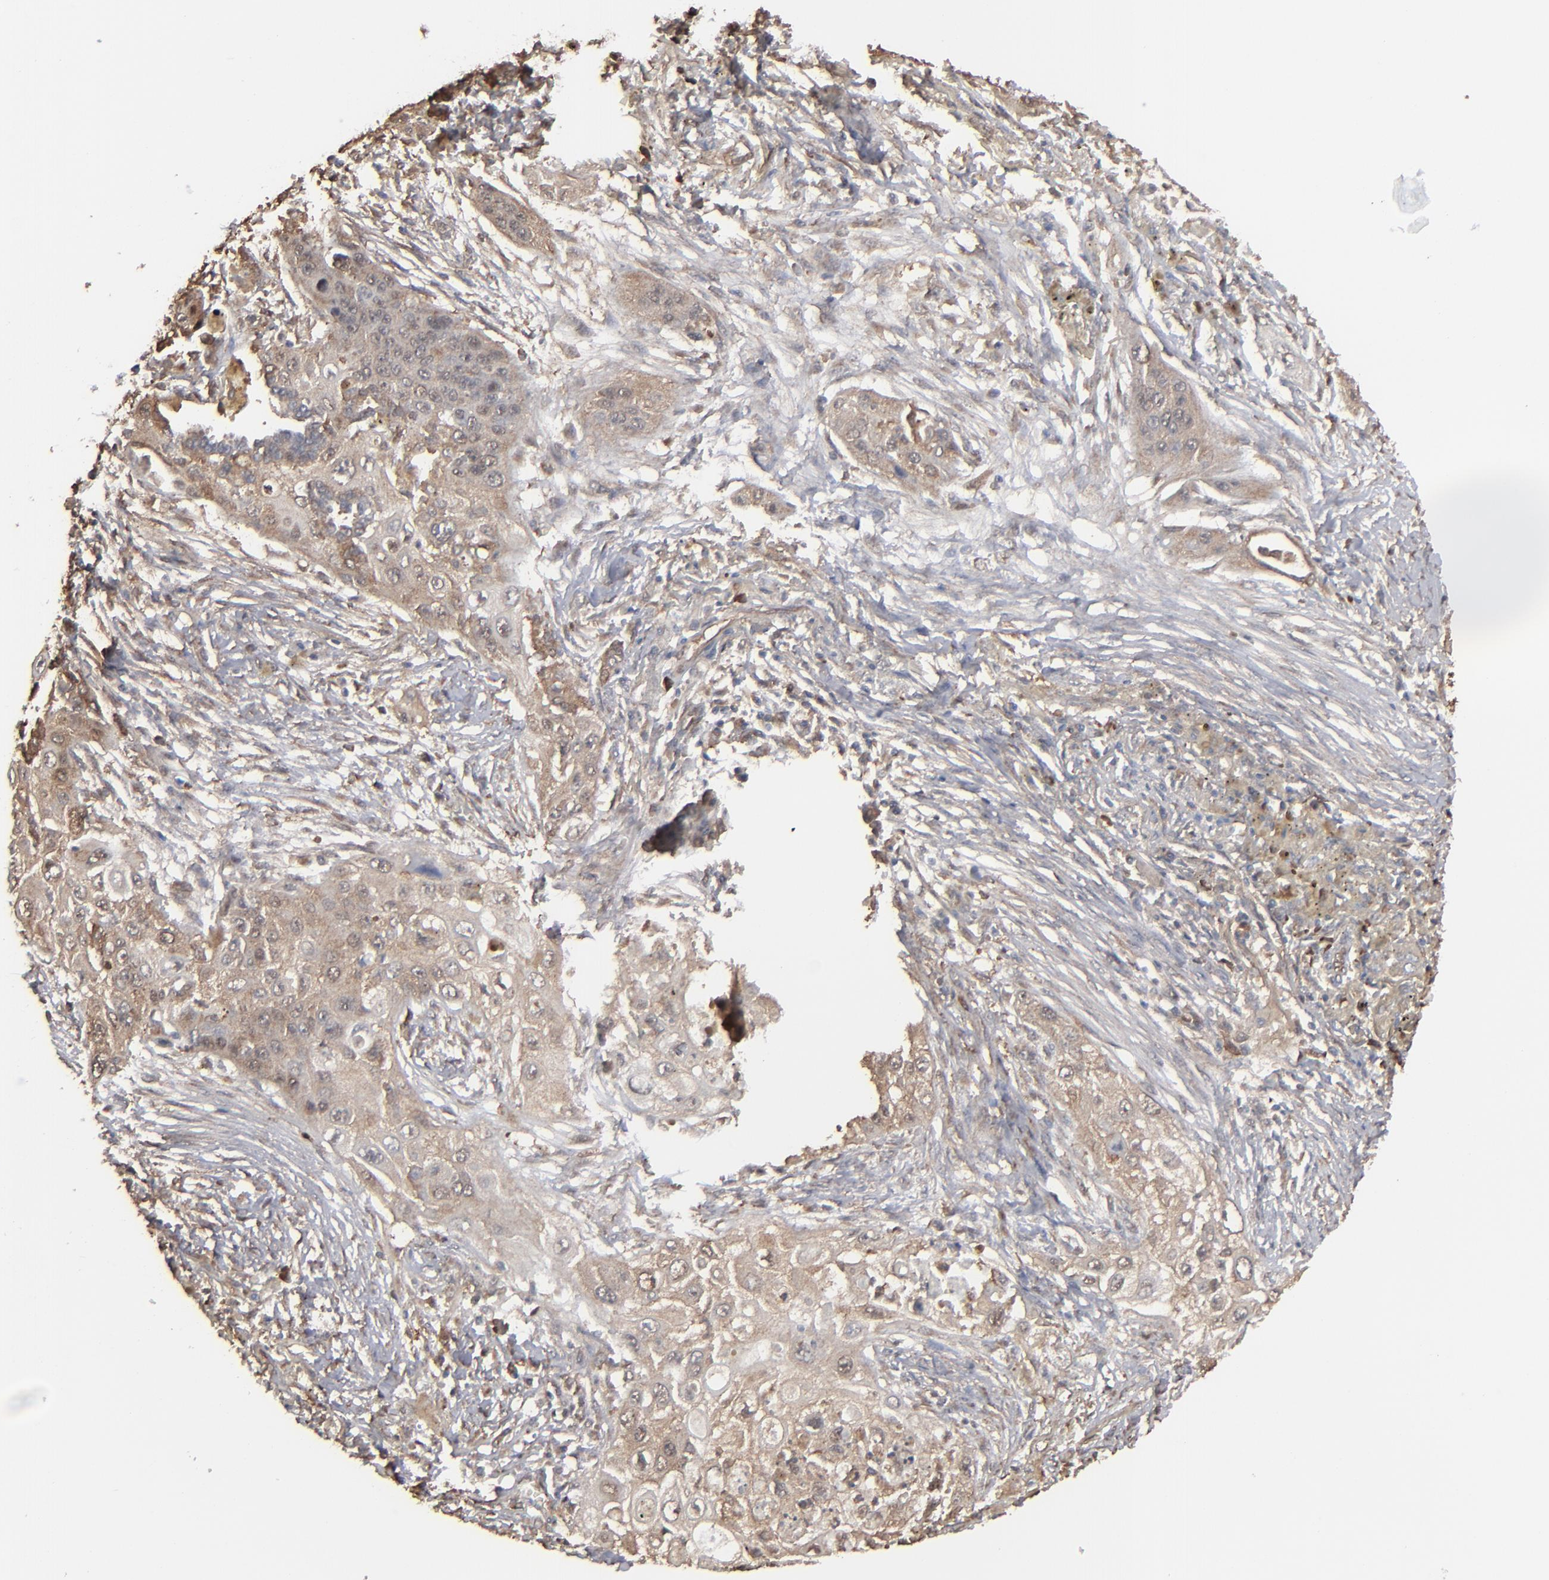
{"staining": {"intensity": "moderate", "quantity": ">75%", "location": "cytoplasmic/membranous"}, "tissue": "lung cancer", "cell_type": "Tumor cells", "image_type": "cancer", "snomed": [{"axis": "morphology", "description": "Squamous cell carcinoma, NOS"}, {"axis": "topography", "description": "Lung"}], "caption": "Immunohistochemistry micrograph of human squamous cell carcinoma (lung) stained for a protein (brown), which reveals medium levels of moderate cytoplasmic/membranous expression in approximately >75% of tumor cells.", "gene": "NME1-NME2", "patient": {"sex": "male", "age": 71}}